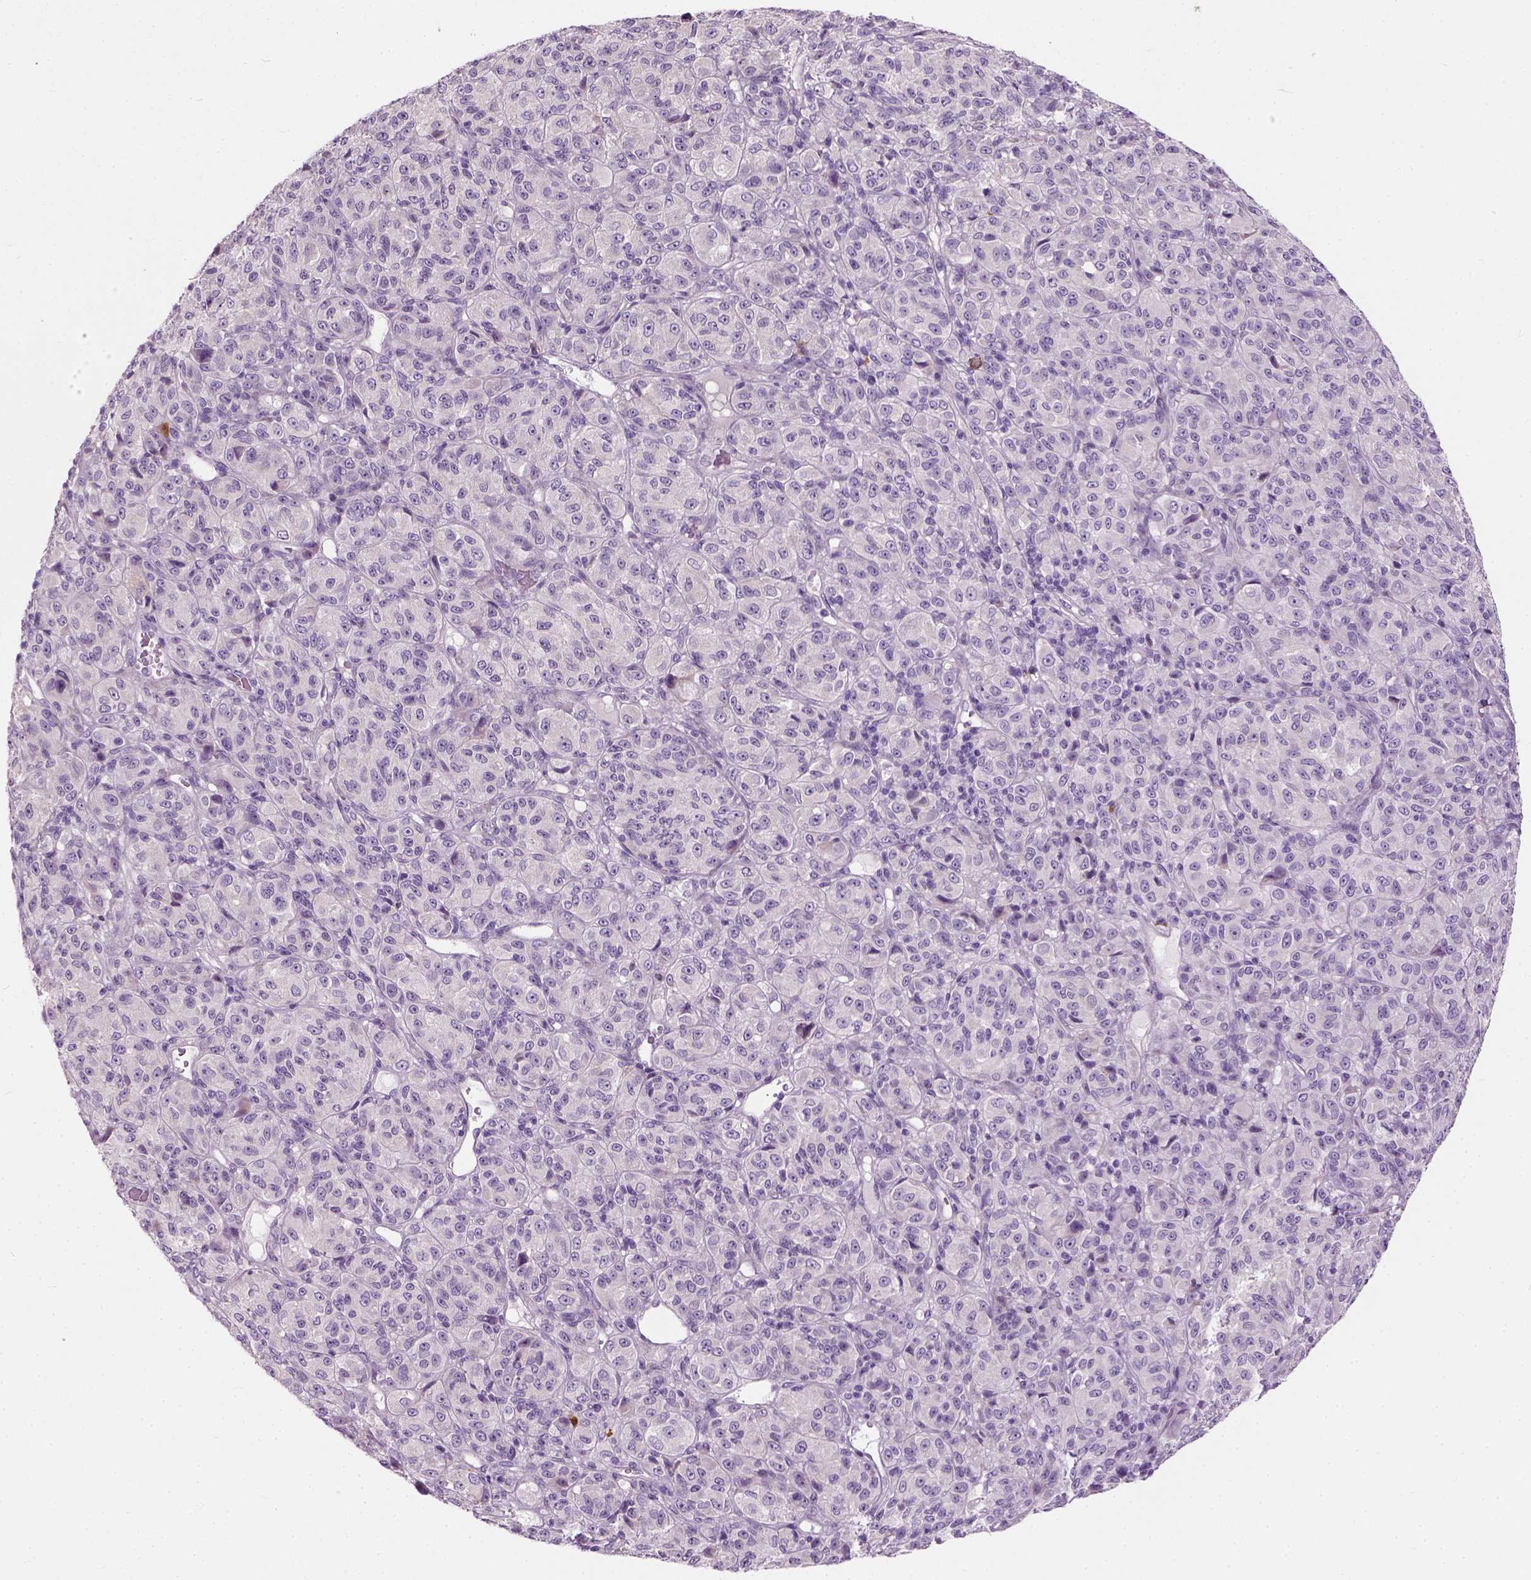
{"staining": {"intensity": "negative", "quantity": "none", "location": "none"}, "tissue": "melanoma", "cell_type": "Tumor cells", "image_type": "cancer", "snomed": [{"axis": "morphology", "description": "Malignant melanoma, Metastatic site"}, {"axis": "topography", "description": "Brain"}], "caption": "Immunohistochemical staining of malignant melanoma (metastatic site) demonstrates no significant positivity in tumor cells.", "gene": "TRIM72", "patient": {"sex": "female", "age": 56}}